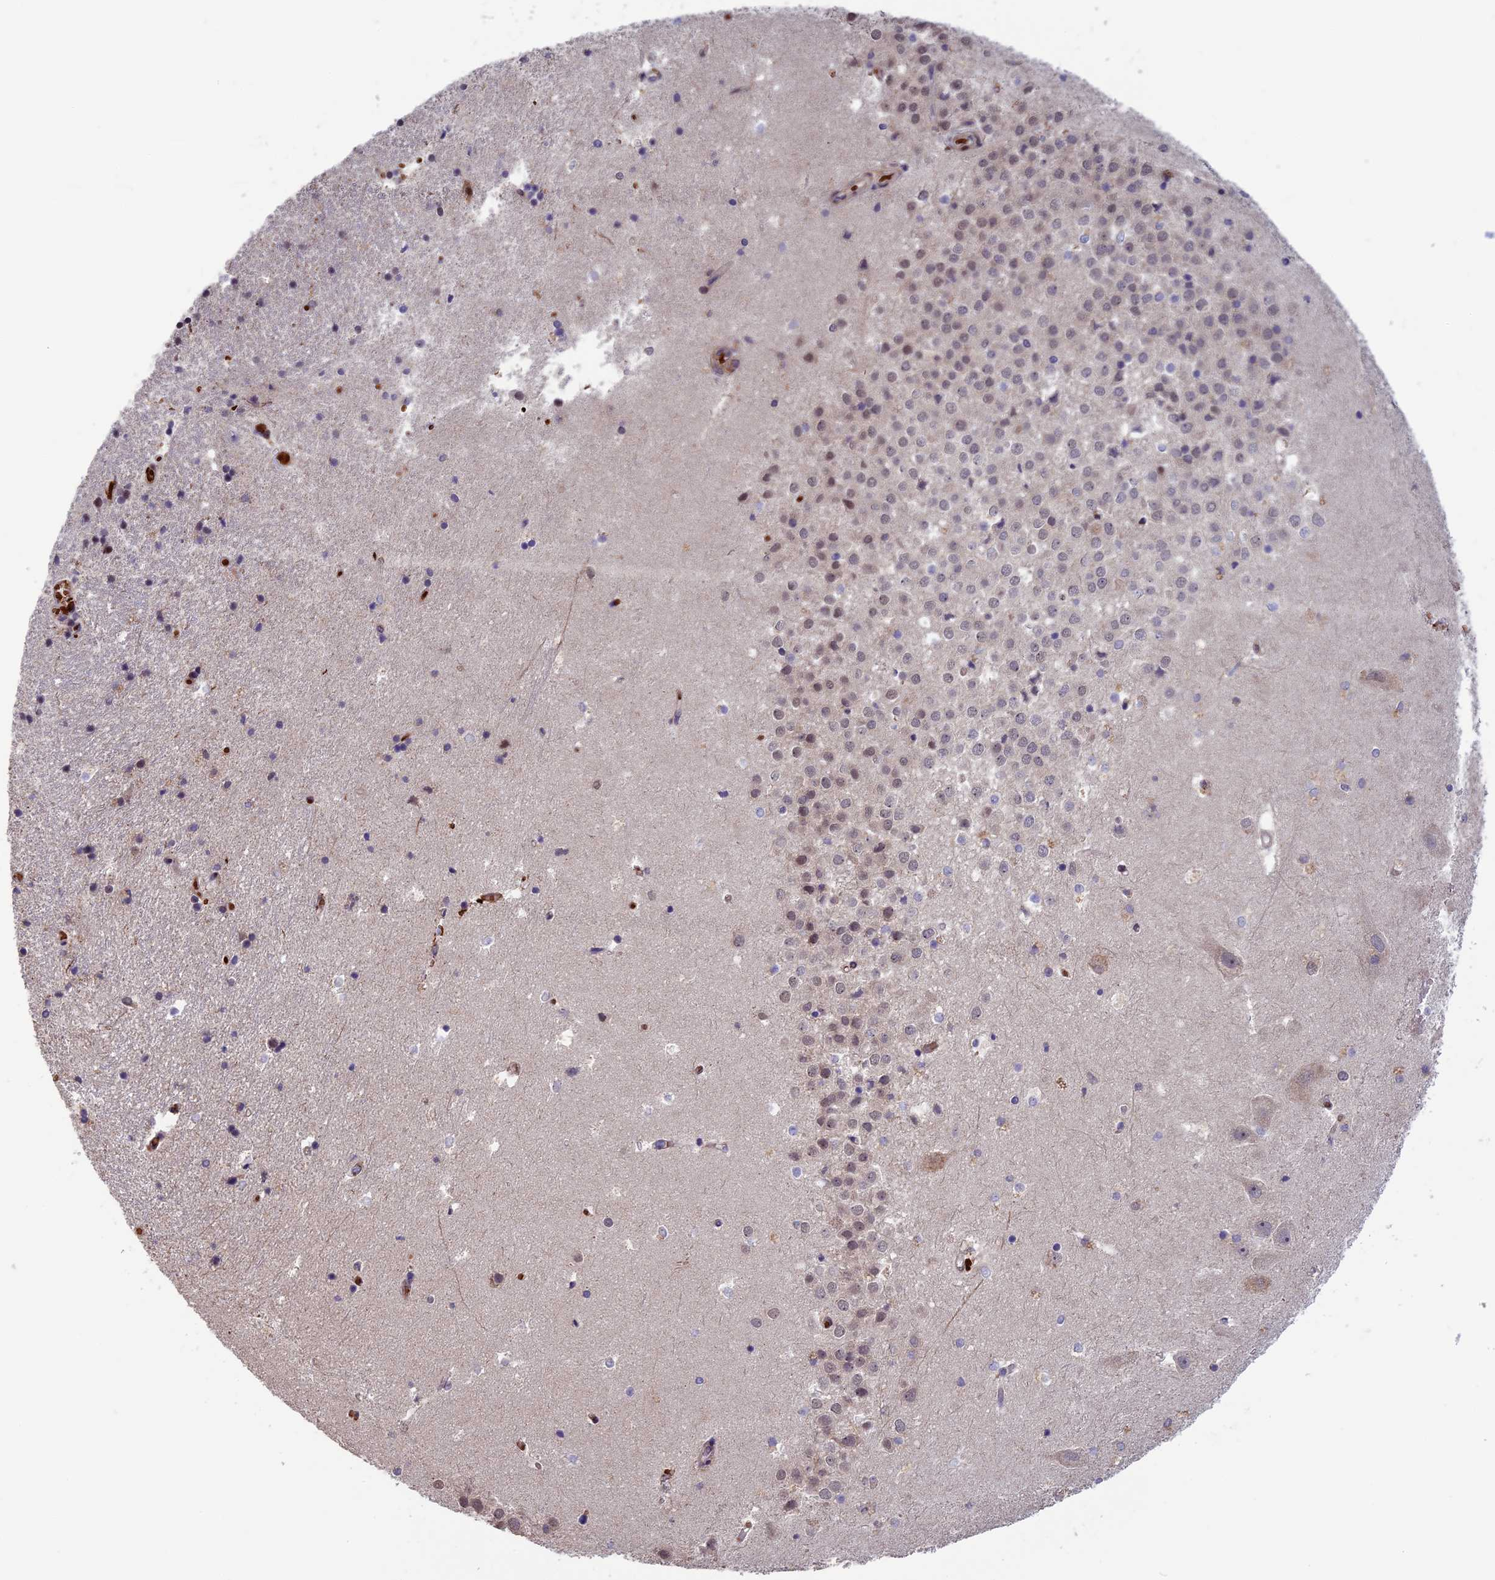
{"staining": {"intensity": "weak", "quantity": "<25%", "location": "cytoplasmic/membranous"}, "tissue": "hippocampus", "cell_type": "Glial cells", "image_type": "normal", "snomed": [{"axis": "morphology", "description": "Normal tissue, NOS"}, {"axis": "topography", "description": "Hippocampus"}], "caption": "IHC of normal hippocampus exhibits no staining in glial cells.", "gene": "CCDC9B", "patient": {"sex": "female", "age": 52}}